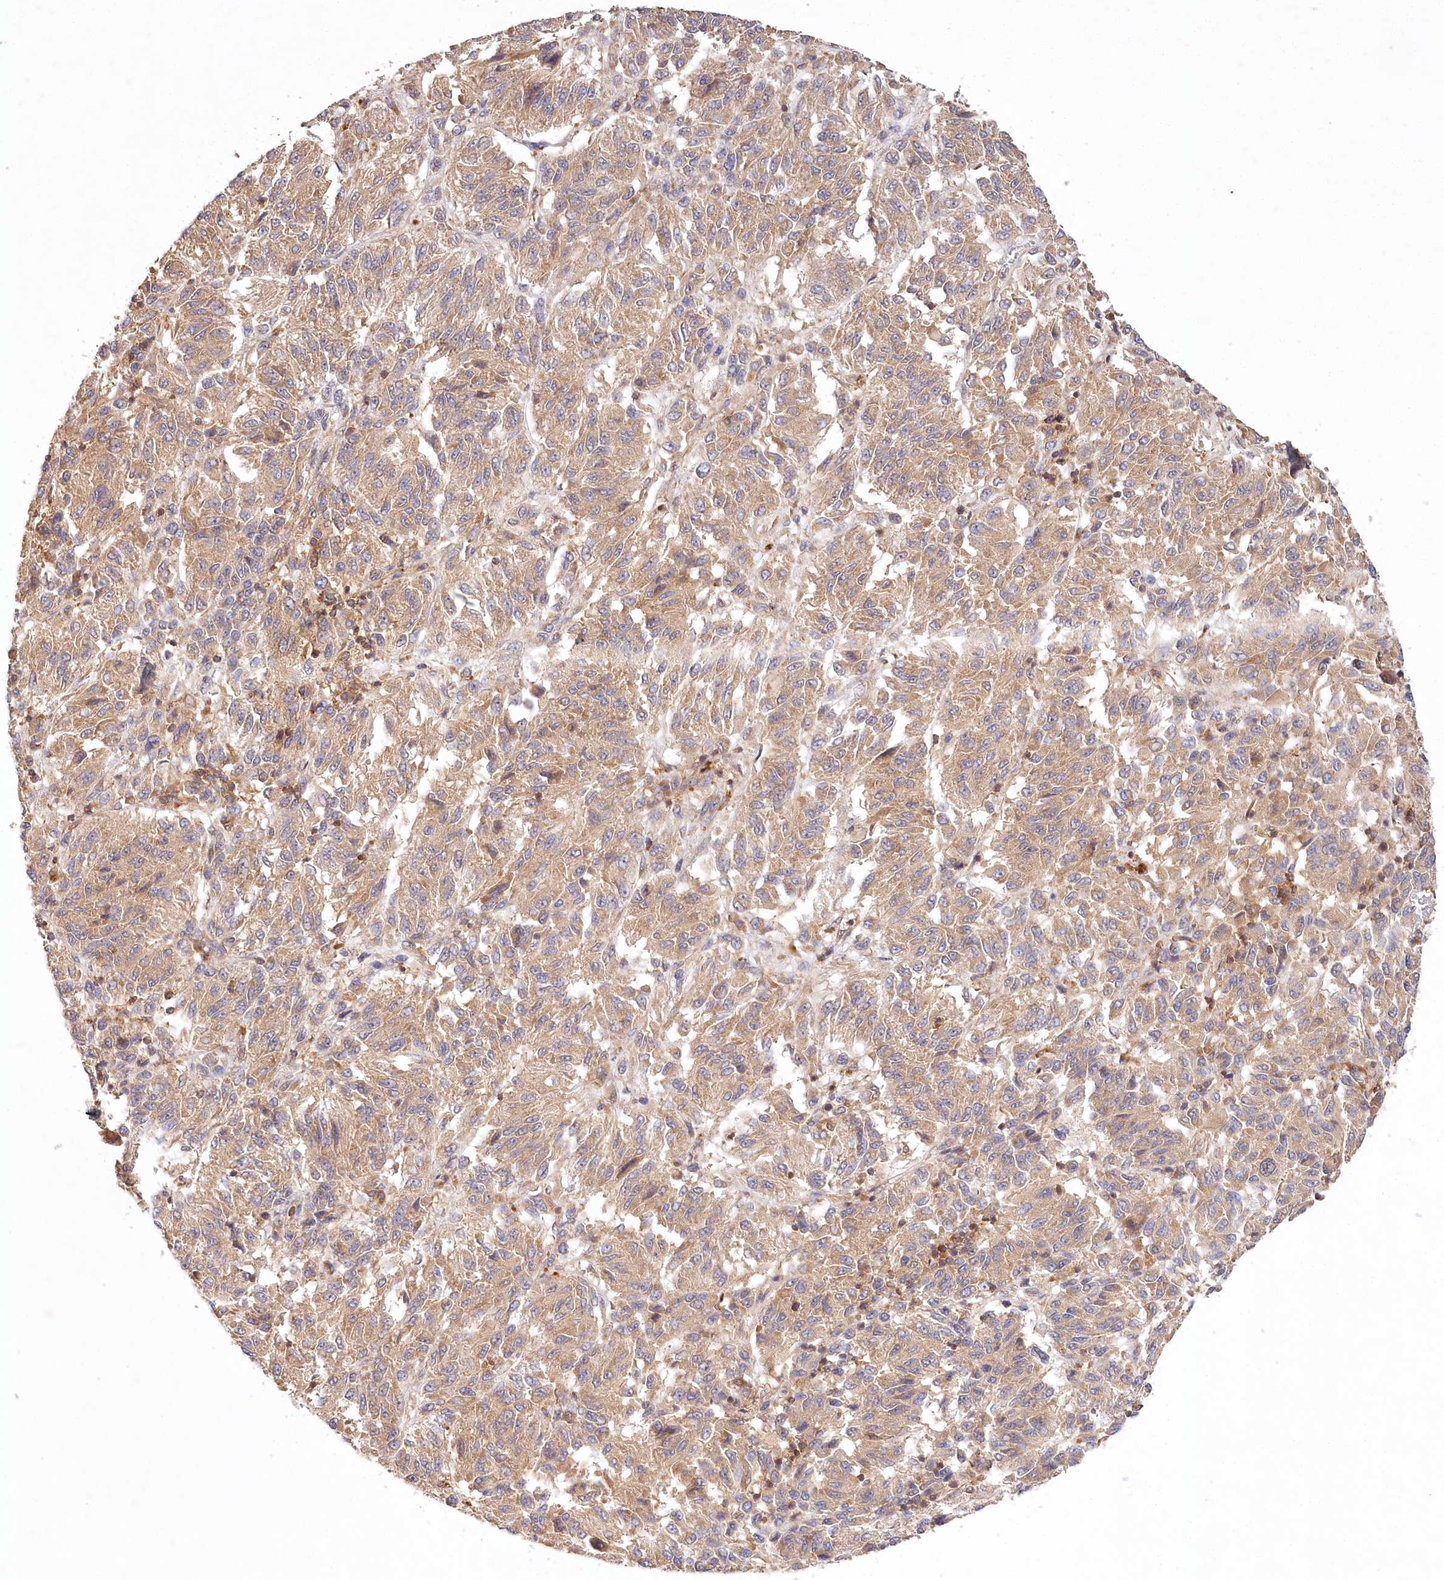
{"staining": {"intensity": "weak", "quantity": ">75%", "location": "cytoplasmic/membranous"}, "tissue": "melanoma", "cell_type": "Tumor cells", "image_type": "cancer", "snomed": [{"axis": "morphology", "description": "Malignant melanoma, Metastatic site"}, {"axis": "topography", "description": "Lung"}], "caption": "A photomicrograph of human malignant melanoma (metastatic site) stained for a protein displays weak cytoplasmic/membranous brown staining in tumor cells. (Brightfield microscopy of DAB IHC at high magnification).", "gene": "LSS", "patient": {"sex": "male", "age": 64}}